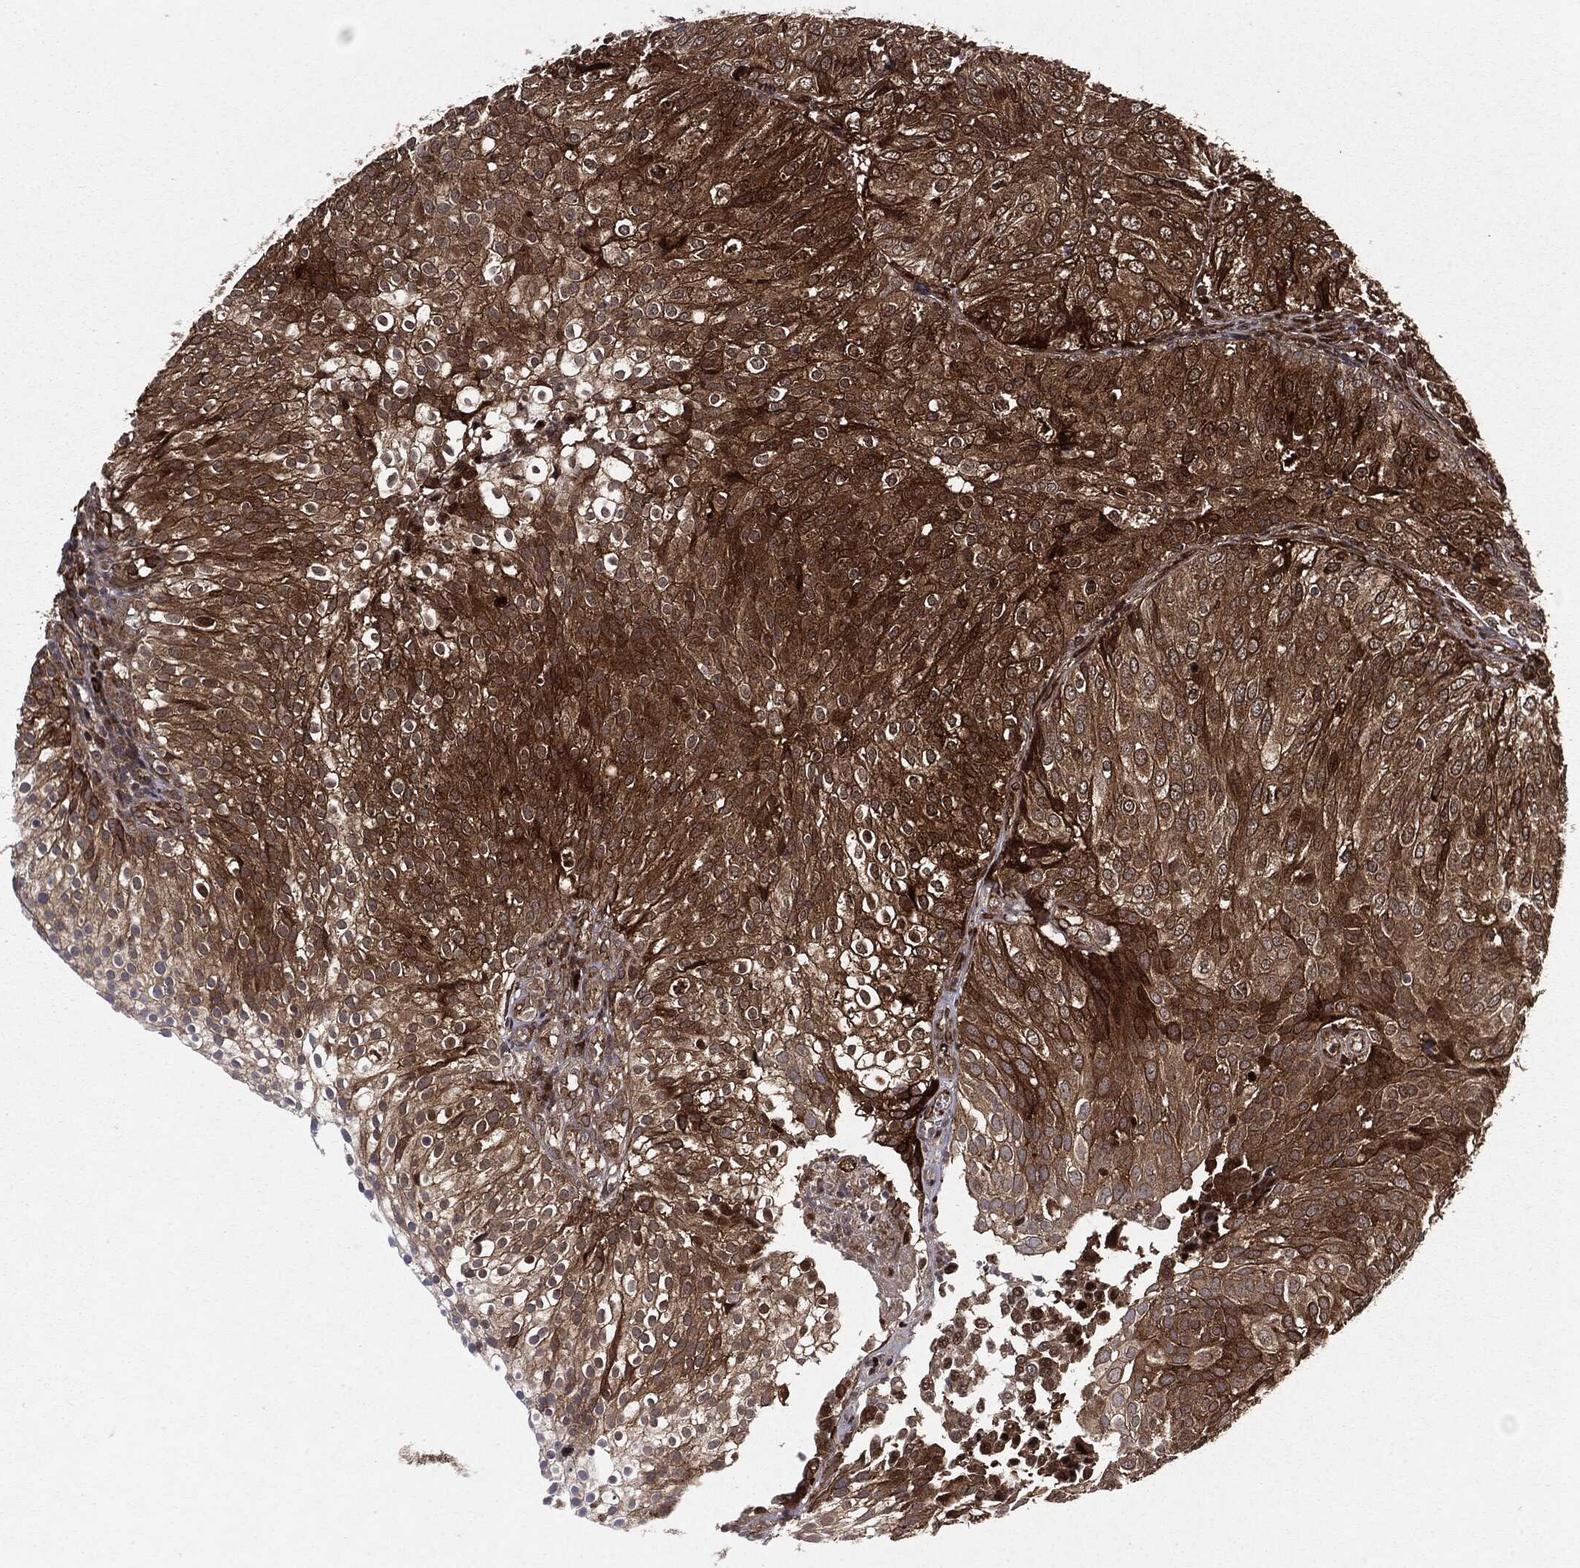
{"staining": {"intensity": "strong", "quantity": ">75%", "location": "cytoplasmic/membranous"}, "tissue": "urothelial cancer", "cell_type": "Tumor cells", "image_type": "cancer", "snomed": [{"axis": "morphology", "description": "Urothelial carcinoma, High grade"}, {"axis": "topography", "description": "Urinary bladder"}], "caption": "DAB (3,3'-diaminobenzidine) immunohistochemical staining of human urothelial cancer shows strong cytoplasmic/membranous protein expression in about >75% of tumor cells. (brown staining indicates protein expression, while blue staining denotes nuclei).", "gene": "OTUB1", "patient": {"sex": "female", "age": 79}}